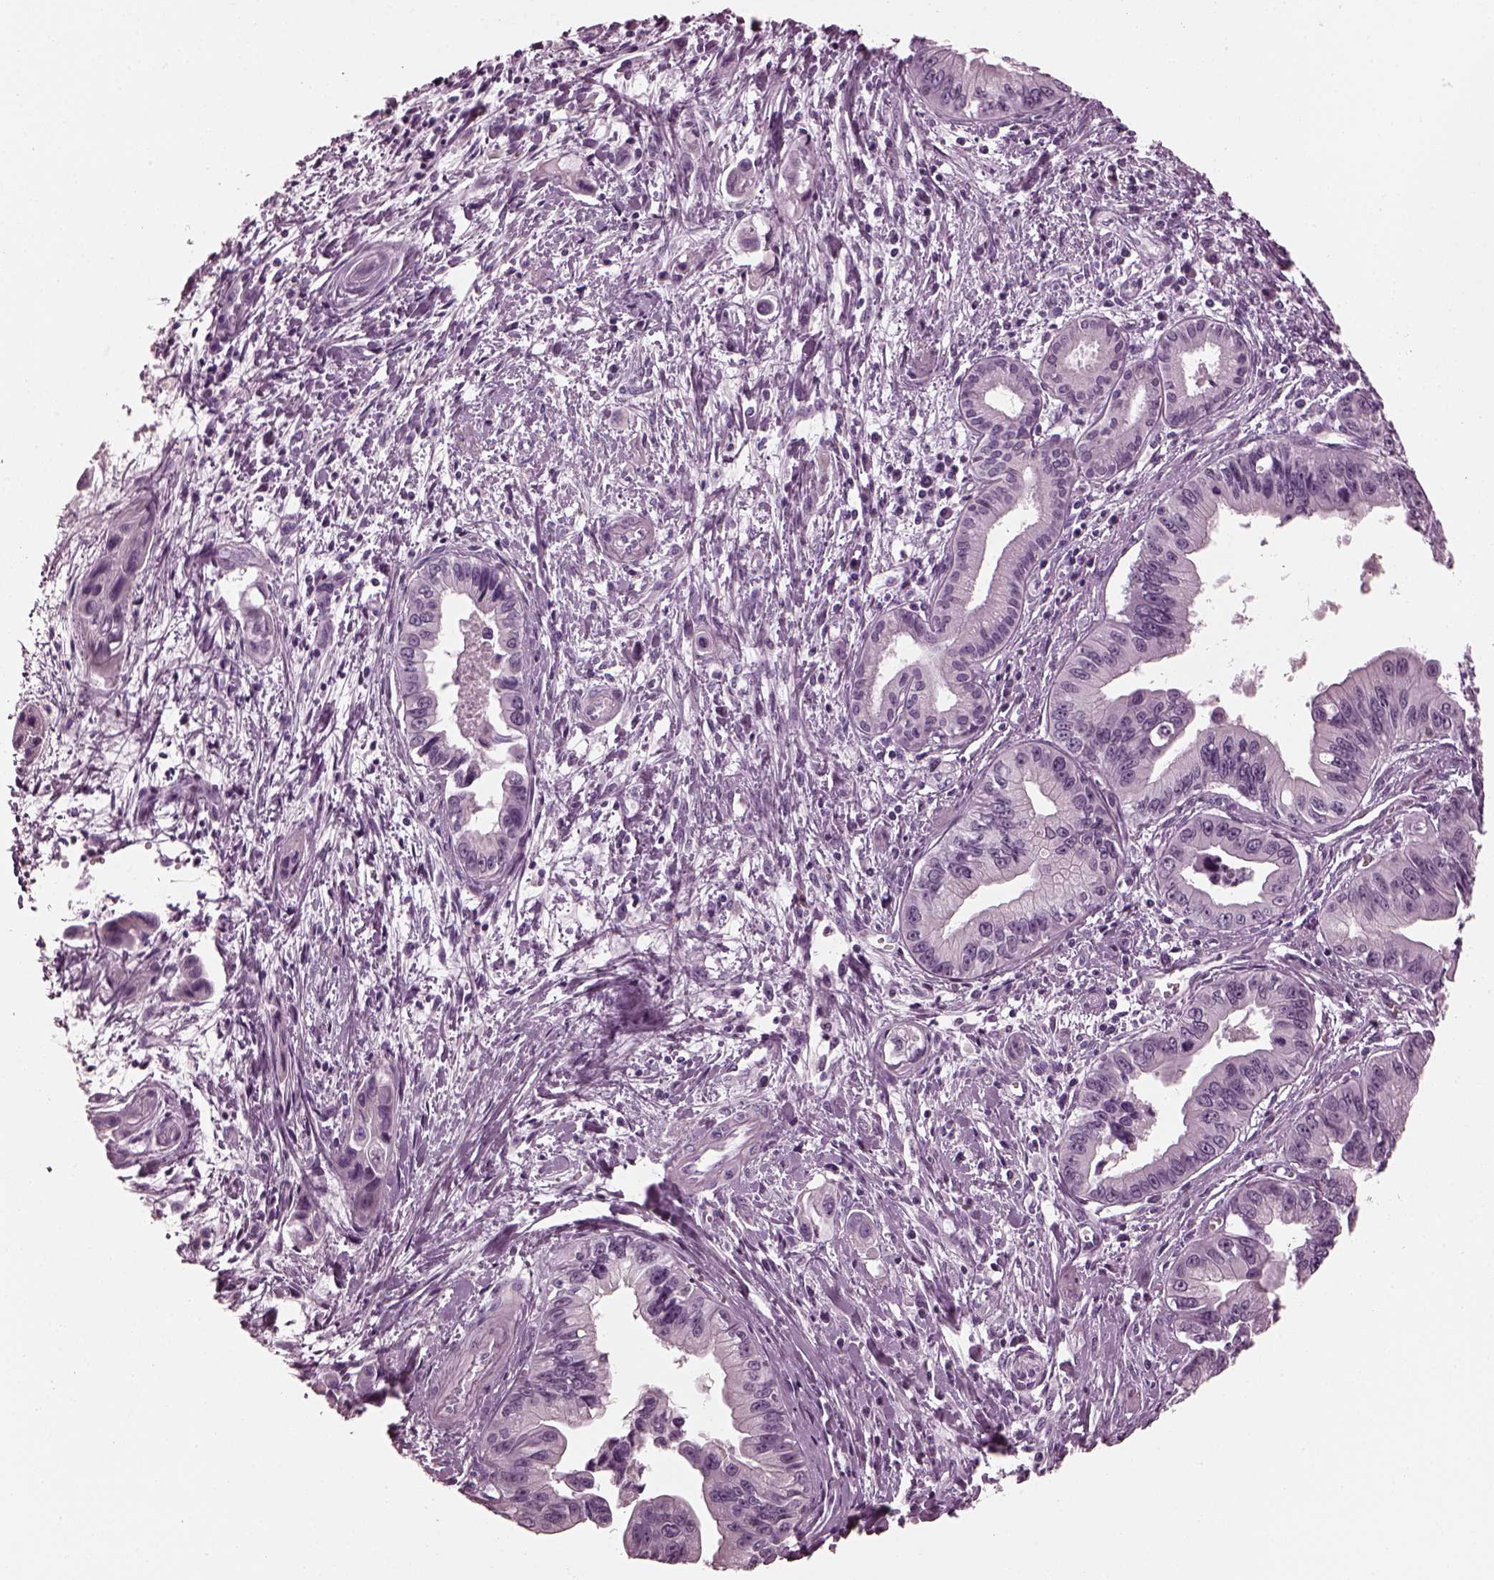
{"staining": {"intensity": "negative", "quantity": "none", "location": "none"}, "tissue": "pancreatic cancer", "cell_type": "Tumor cells", "image_type": "cancer", "snomed": [{"axis": "morphology", "description": "Adenocarcinoma, NOS"}, {"axis": "topography", "description": "Pancreas"}], "caption": "An immunohistochemistry photomicrograph of adenocarcinoma (pancreatic) is shown. There is no staining in tumor cells of adenocarcinoma (pancreatic).", "gene": "SLC6A17", "patient": {"sex": "male", "age": 60}}